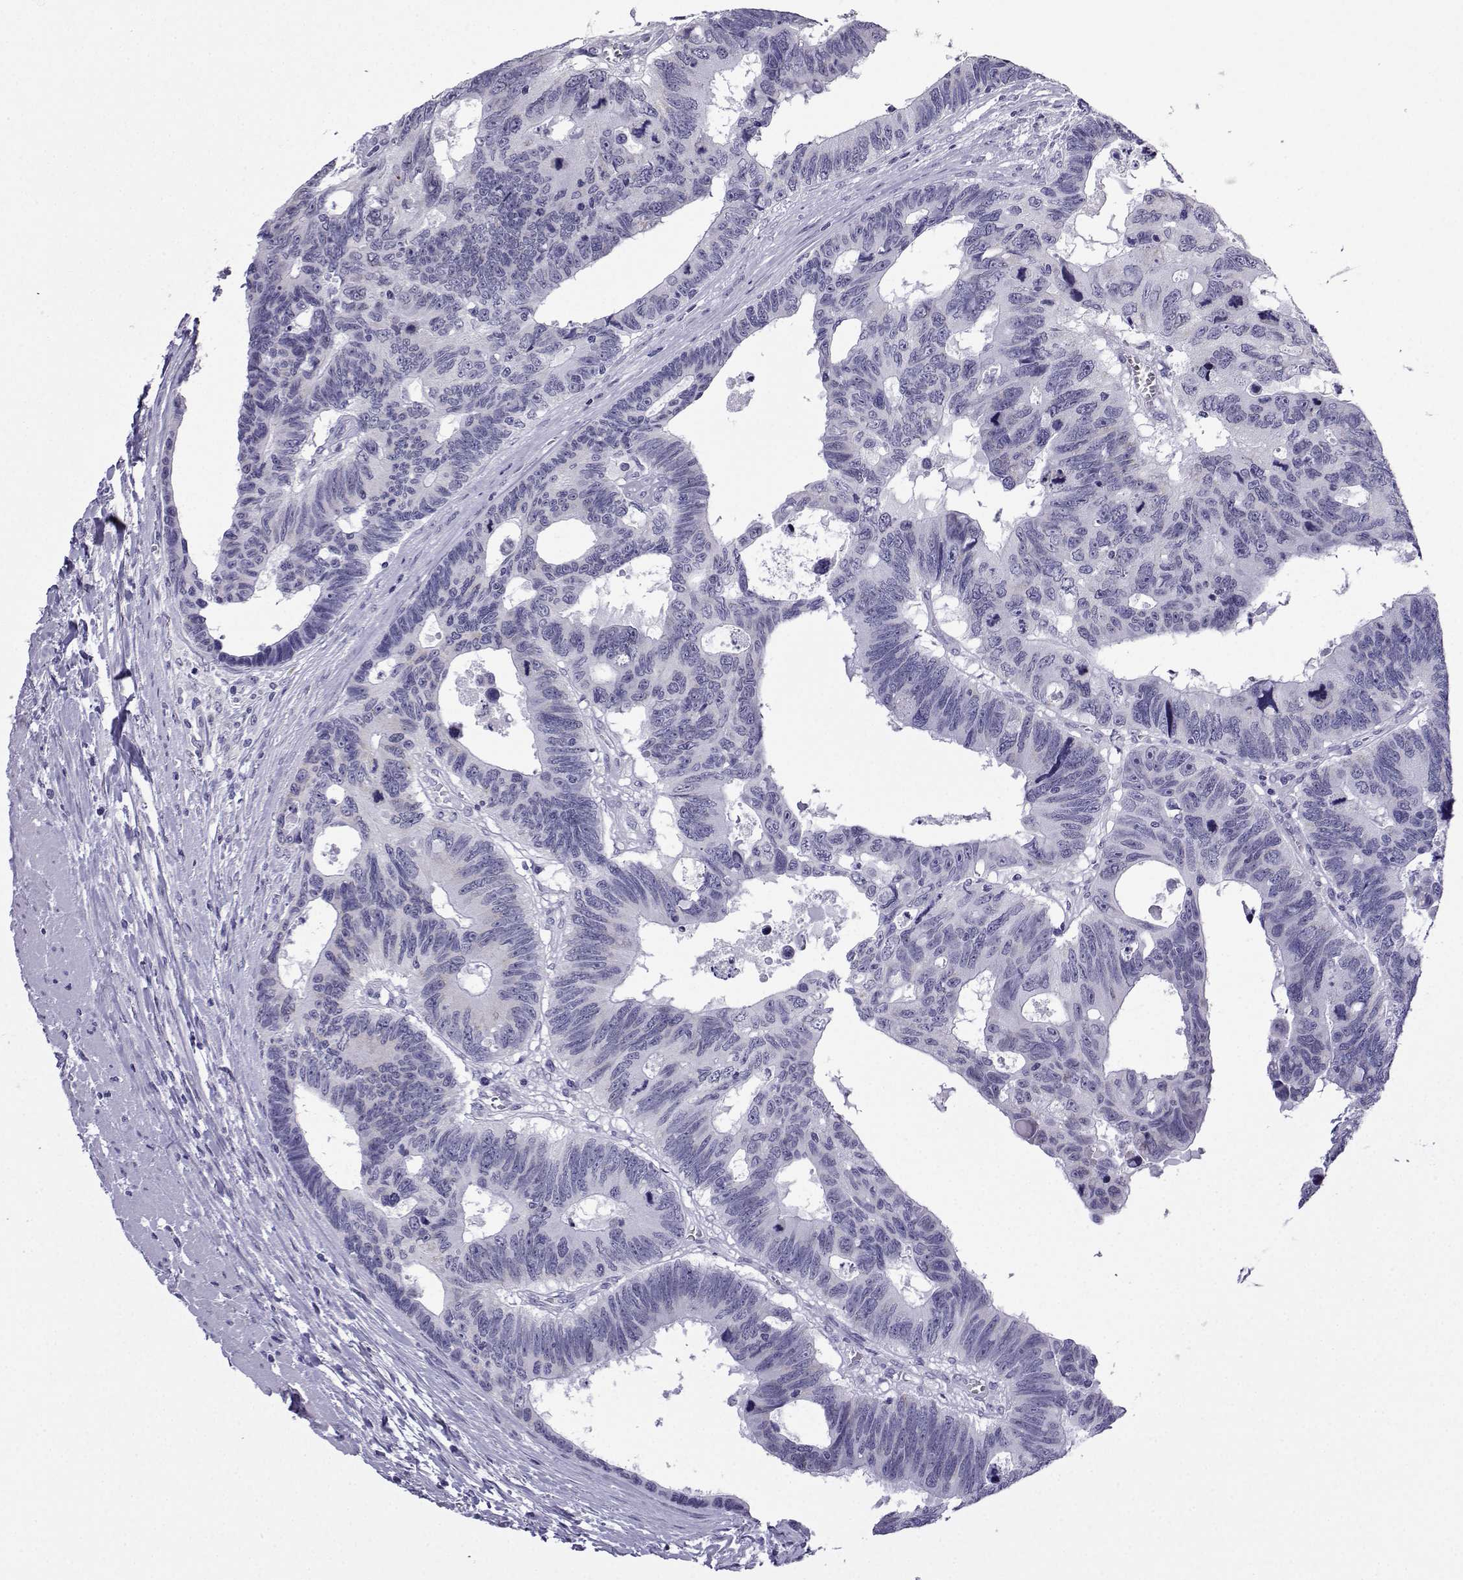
{"staining": {"intensity": "negative", "quantity": "none", "location": "none"}, "tissue": "colorectal cancer", "cell_type": "Tumor cells", "image_type": "cancer", "snomed": [{"axis": "morphology", "description": "Adenocarcinoma, NOS"}, {"axis": "topography", "description": "Colon"}], "caption": "Immunohistochemical staining of colorectal adenocarcinoma shows no significant expression in tumor cells.", "gene": "ACRBP", "patient": {"sex": "female", "age": 77}}